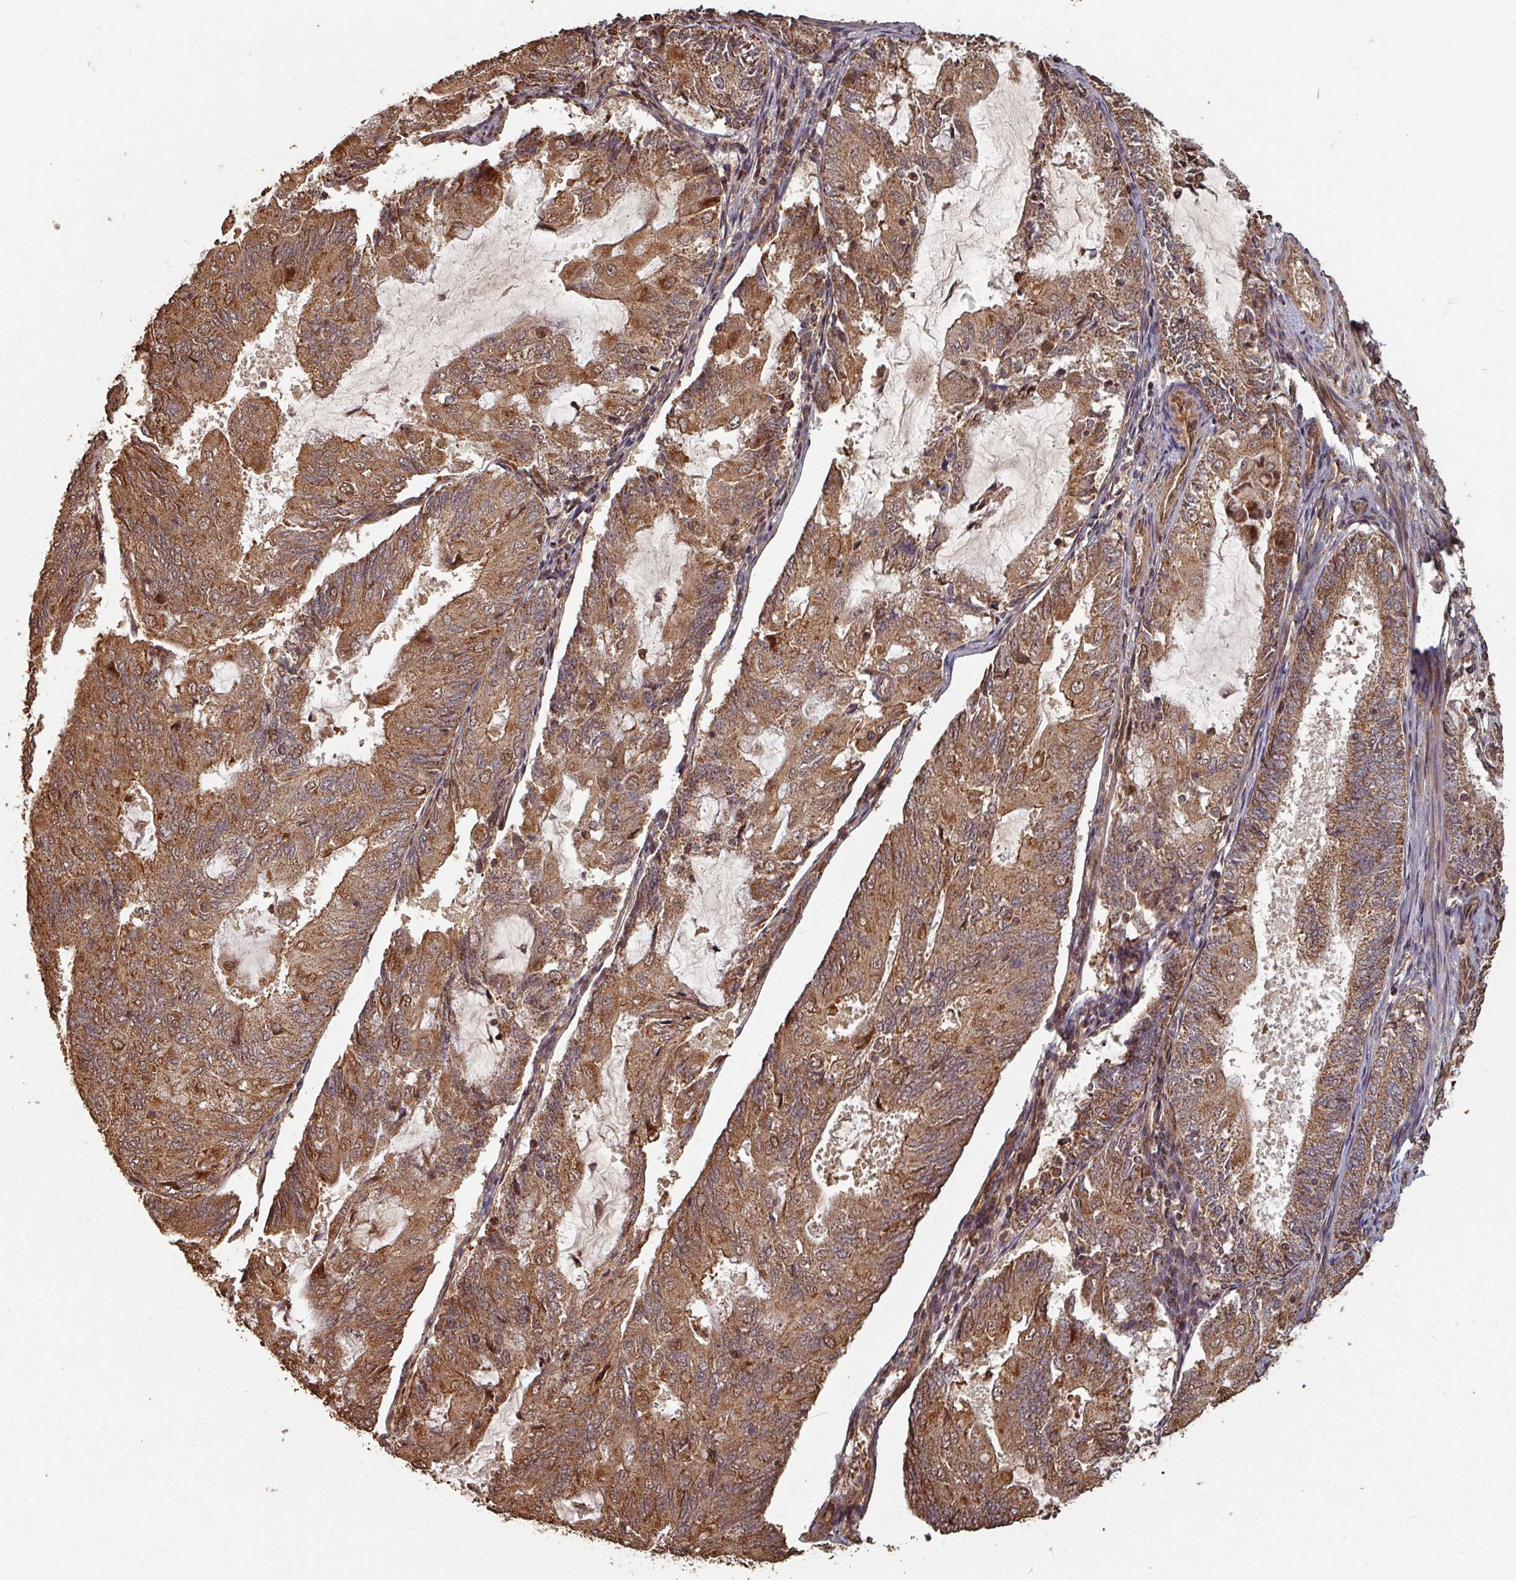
{"staining": {"intensity": "moderate", "quantity": ">75%", "location": "cytoplasmic/membranous,nuclear"}, "tissue": "endometrial cancer", "cell_type": "Tumor cells", "image_type": "cancer", "snomed": [{"axis": "morphology", "description": "Adenocarcinoma, NOS"}, {"axis": "topography", "description": "Endometrium"}], "caption": "Human endometrial adenocarcinoma stained with a brown dye reveals moderate cytoplasmic/membranous and nuclear positive expression in approximately >75% of tumor cells.", "gene": "EID1", "patient": {"sex": "female", "age": 81}}